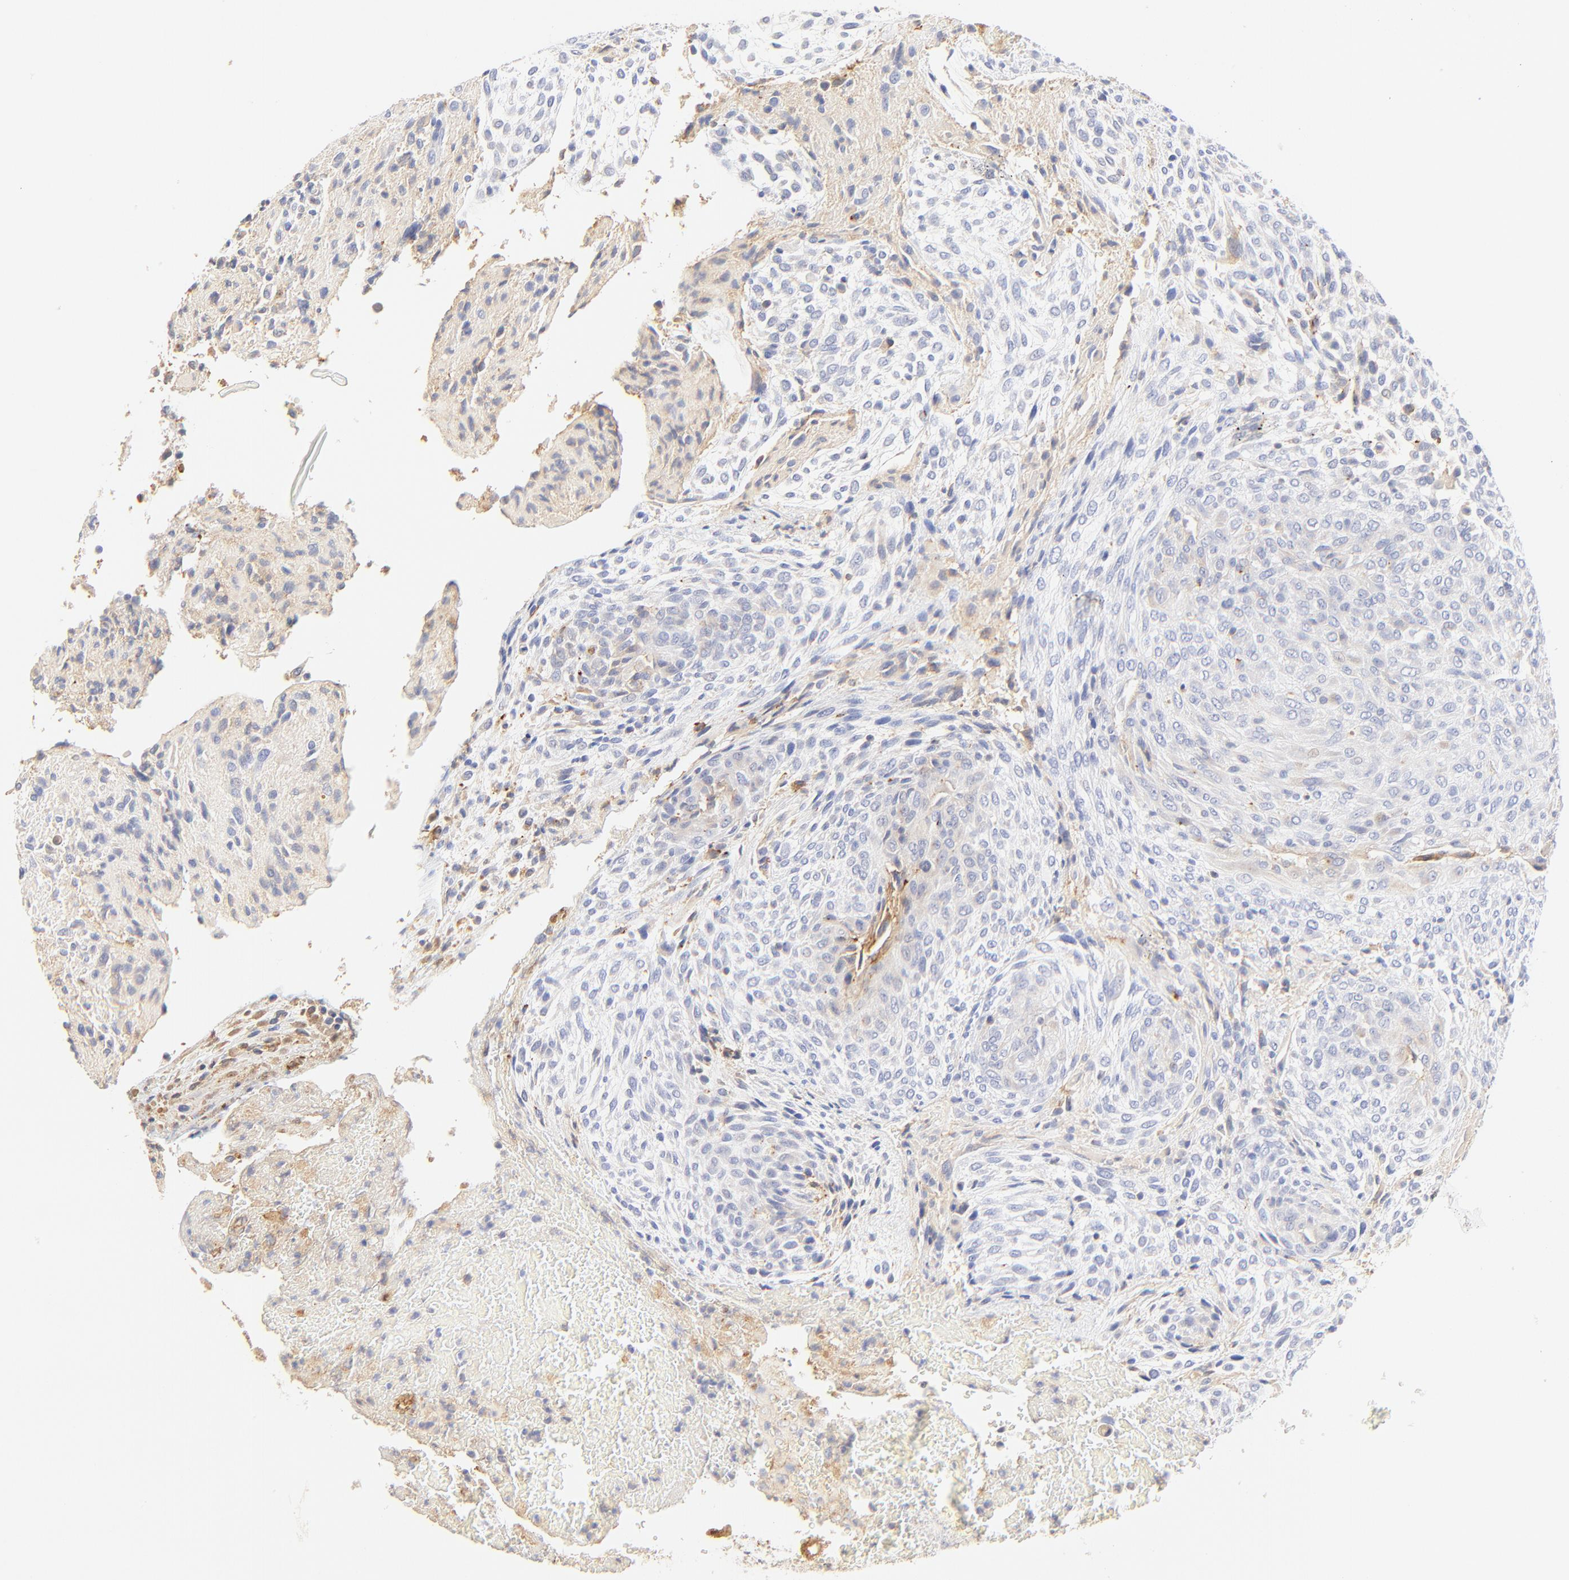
{"staining": {"intensity": "moderate", "quantity": "<25%", "location": "cytoplasmic/membranous"}, "tissue": "glioma", "cell_type": "Tumor cells", "image_type": "cancer", "snomed": [{"axis": "morphology", "description": "Glioma, malignant, High grade"}, {"axis": "topography", "description": "Cerebral cortex"}], "caption": "Protein staining by immunohistochemistry (IHC) displays moderate cytoplasmic/membranous staining in approximately <25% of tumor cells in glioma. Using DAB (3,3'-diaminobenzidine) (brown) and hematoxylin (blue) stains, captured at high magnification using brightfield microscopy.", "gene": "MDGA2", "patient": {"sex": "female", "age": 55}}